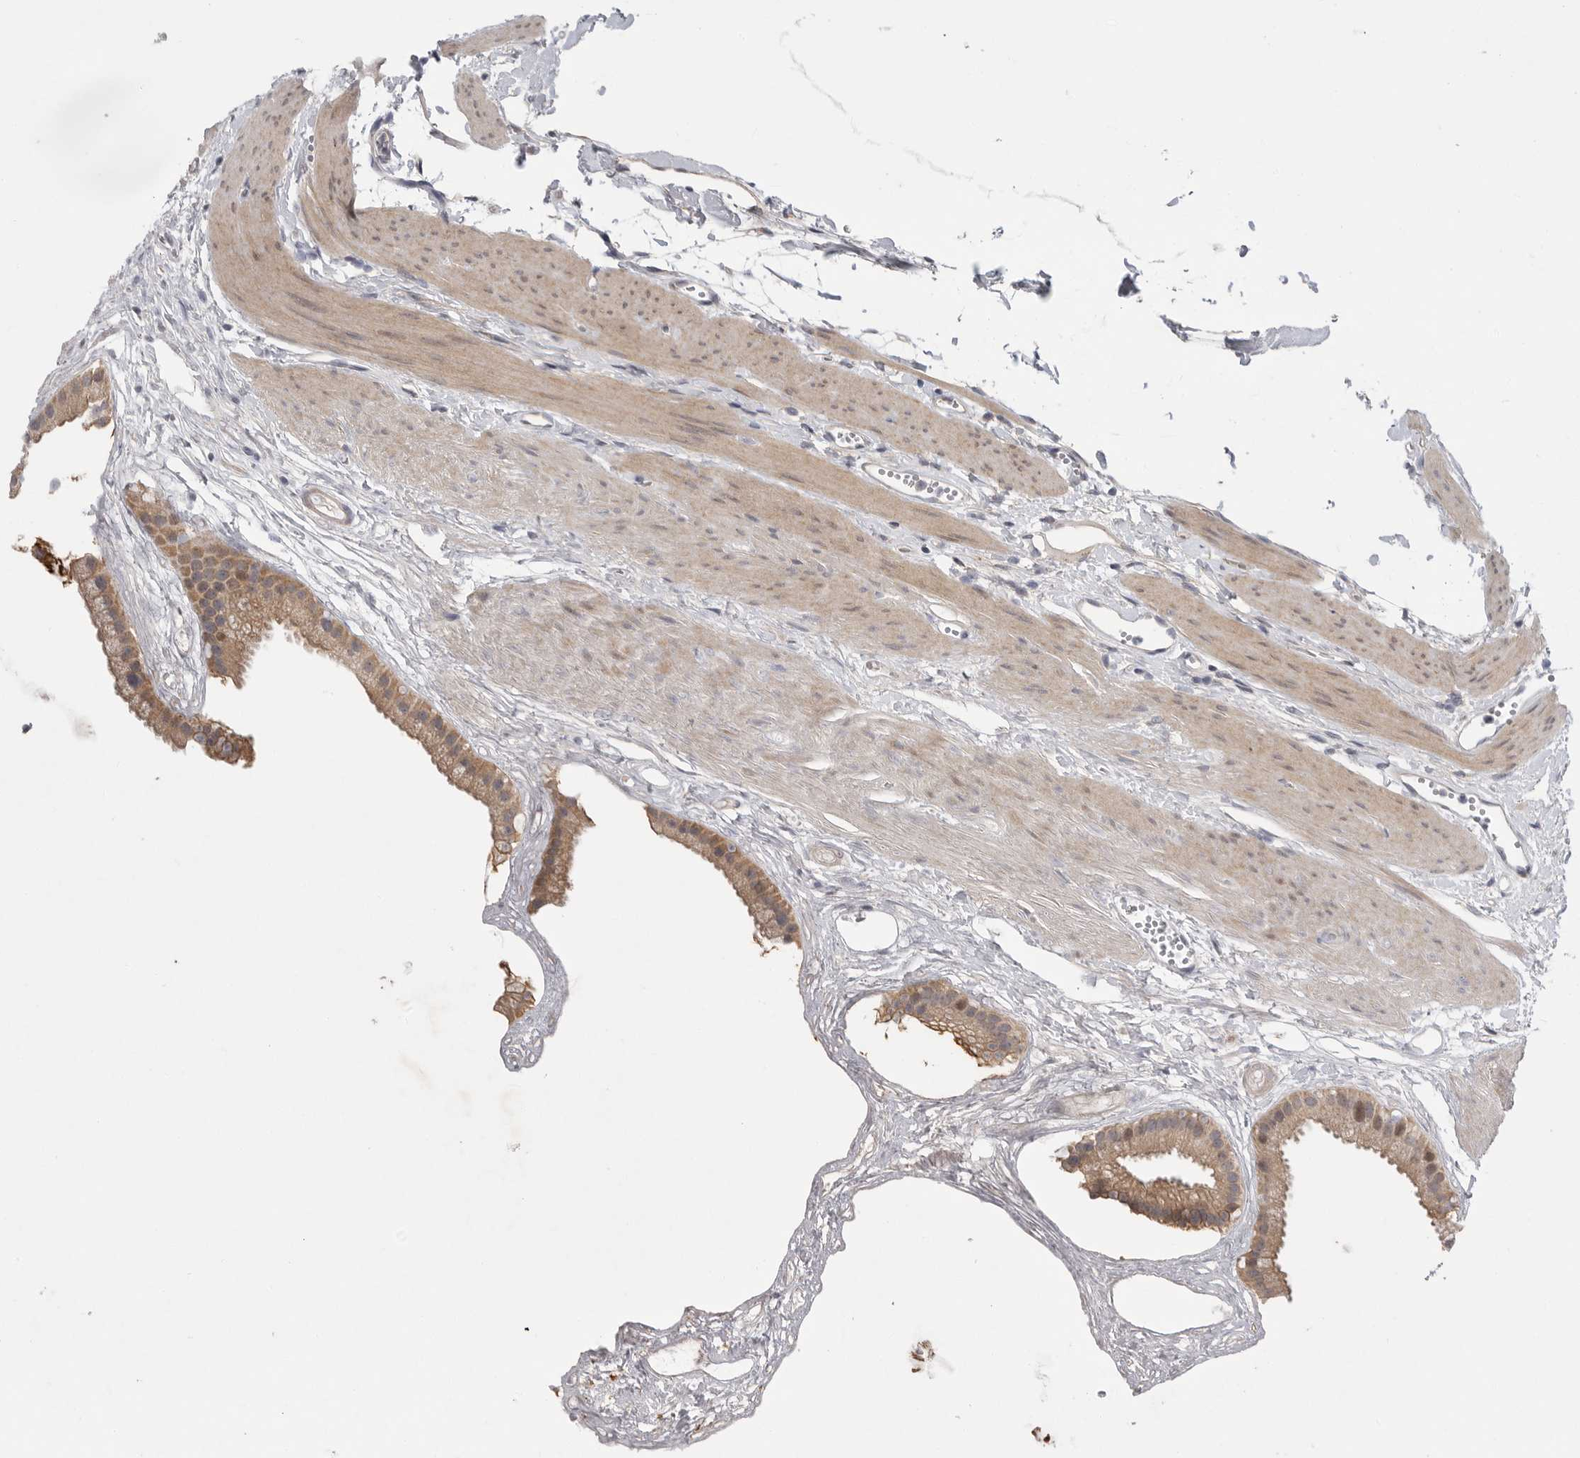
{"staining": {"intensity": "moderate", "quantity": ">75%", "location": "cytoplasmic/membranous"}, "tissue": "gallbladder", "cell_type": "Glandular cells", "image_type": "normal", "snomed": [{"axis": "morphology", "description": "Normal tissue, NOS"}, {"axis": "topography", "description": "Gallbladder"}], "caption": "About >75% of glandular cells in benign gallbladder show moderate cytoplasmic/membranous protein expression as visualized by brown immunohistochemical staining.", "gene": "FBXO43", "patient": {"sex": "female", "age": 64}}